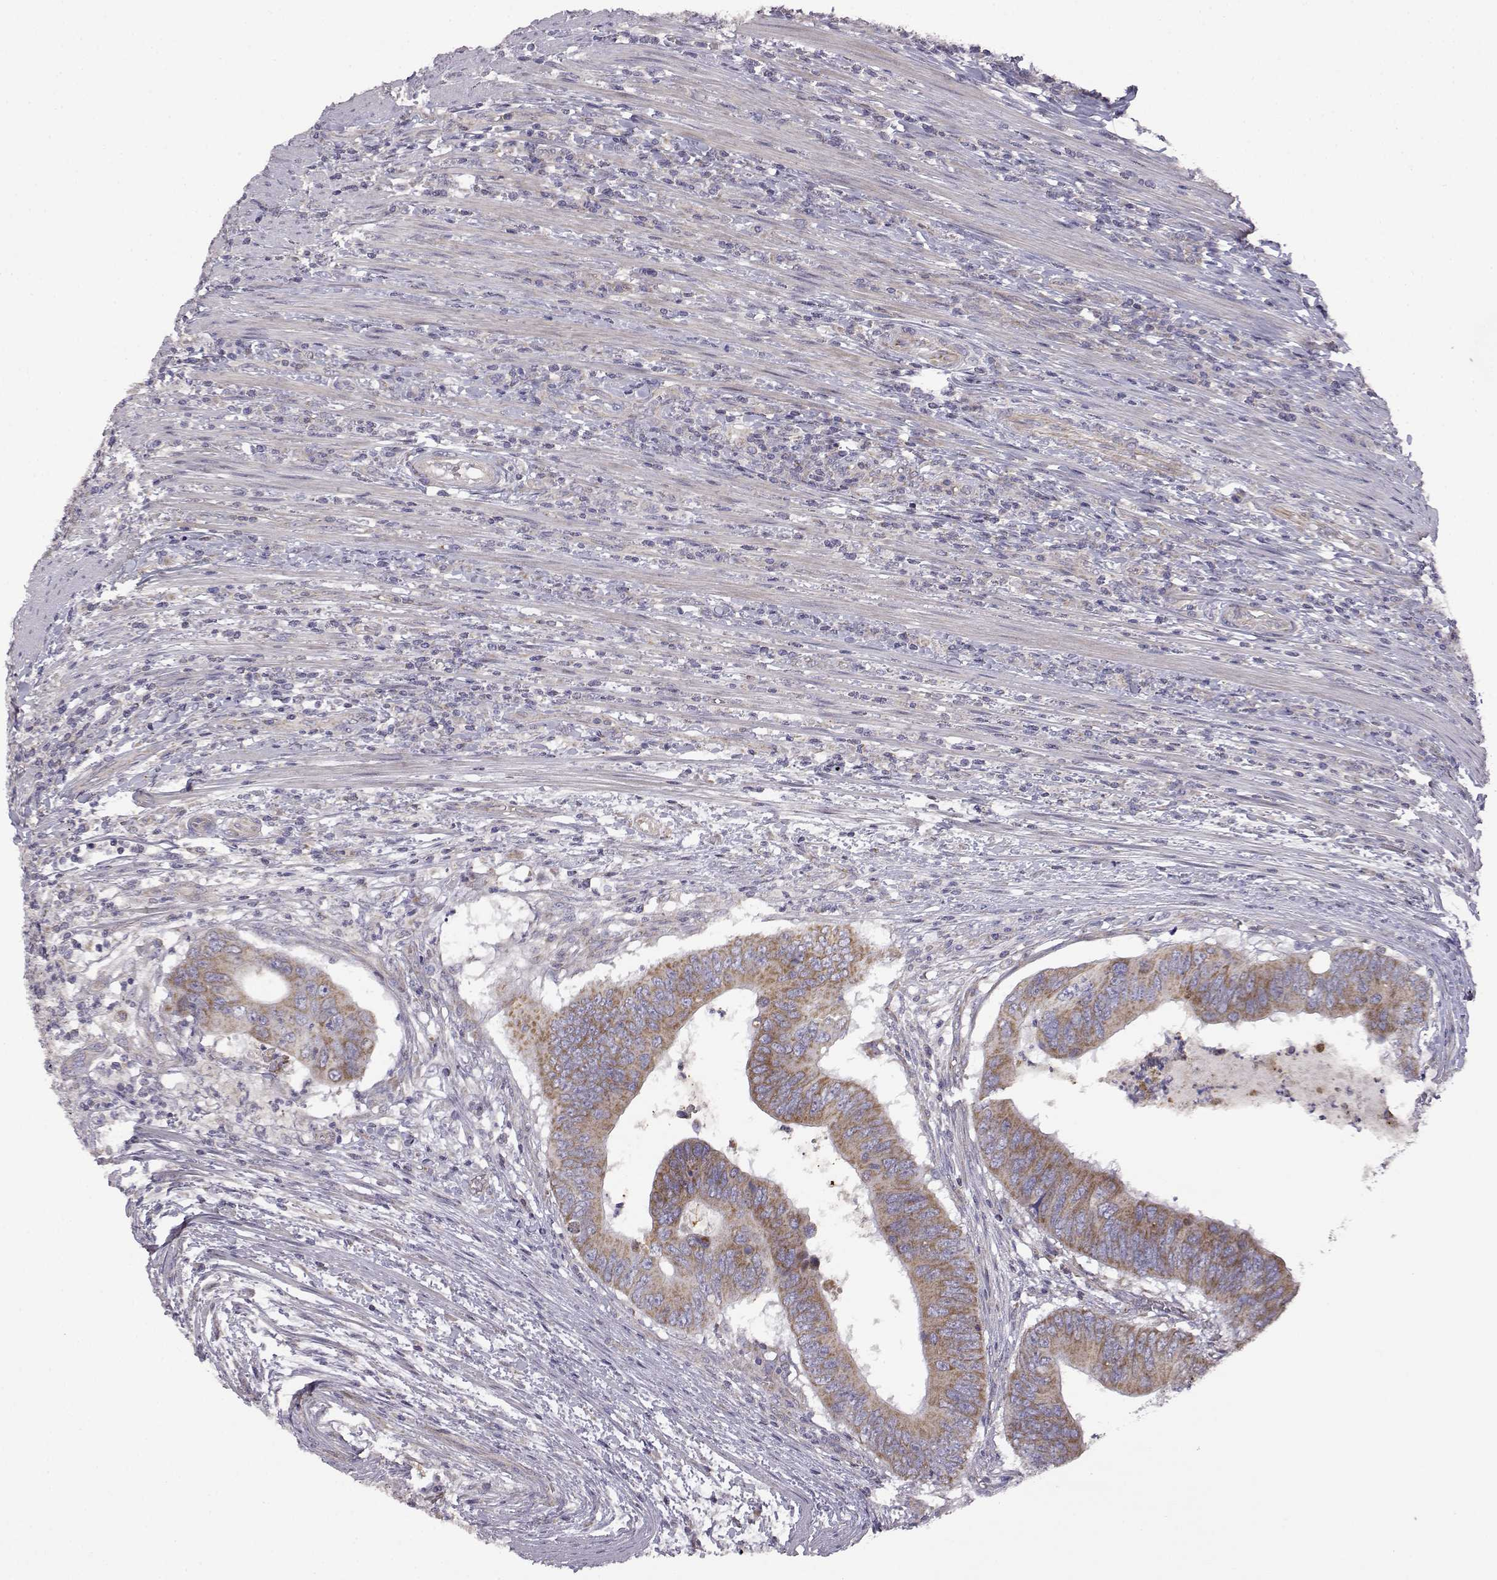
{"staining": {"intensity": "moderate", "quantity": ">75%", "location": "cytoplasmic/membranous"}, "tissue": "colorectal cancer", "cell_type": "Tumor cells", "image_type": "cancer", "snomed": [{"axis": "morphology", "description": "Adenocarcinoma, NOS"}, {"axis": "topography", "description": "Colon"}], "caption": "This micrograph shows colorectal cancer stained with IHC to label a protein in brown. The cytoplasmic/membranous of tumor cells show moderate positivity for the protein. Nuclei are counter-stained blue.", "gene": "DDC", "patient": {"sex": "male", "age": 53}}